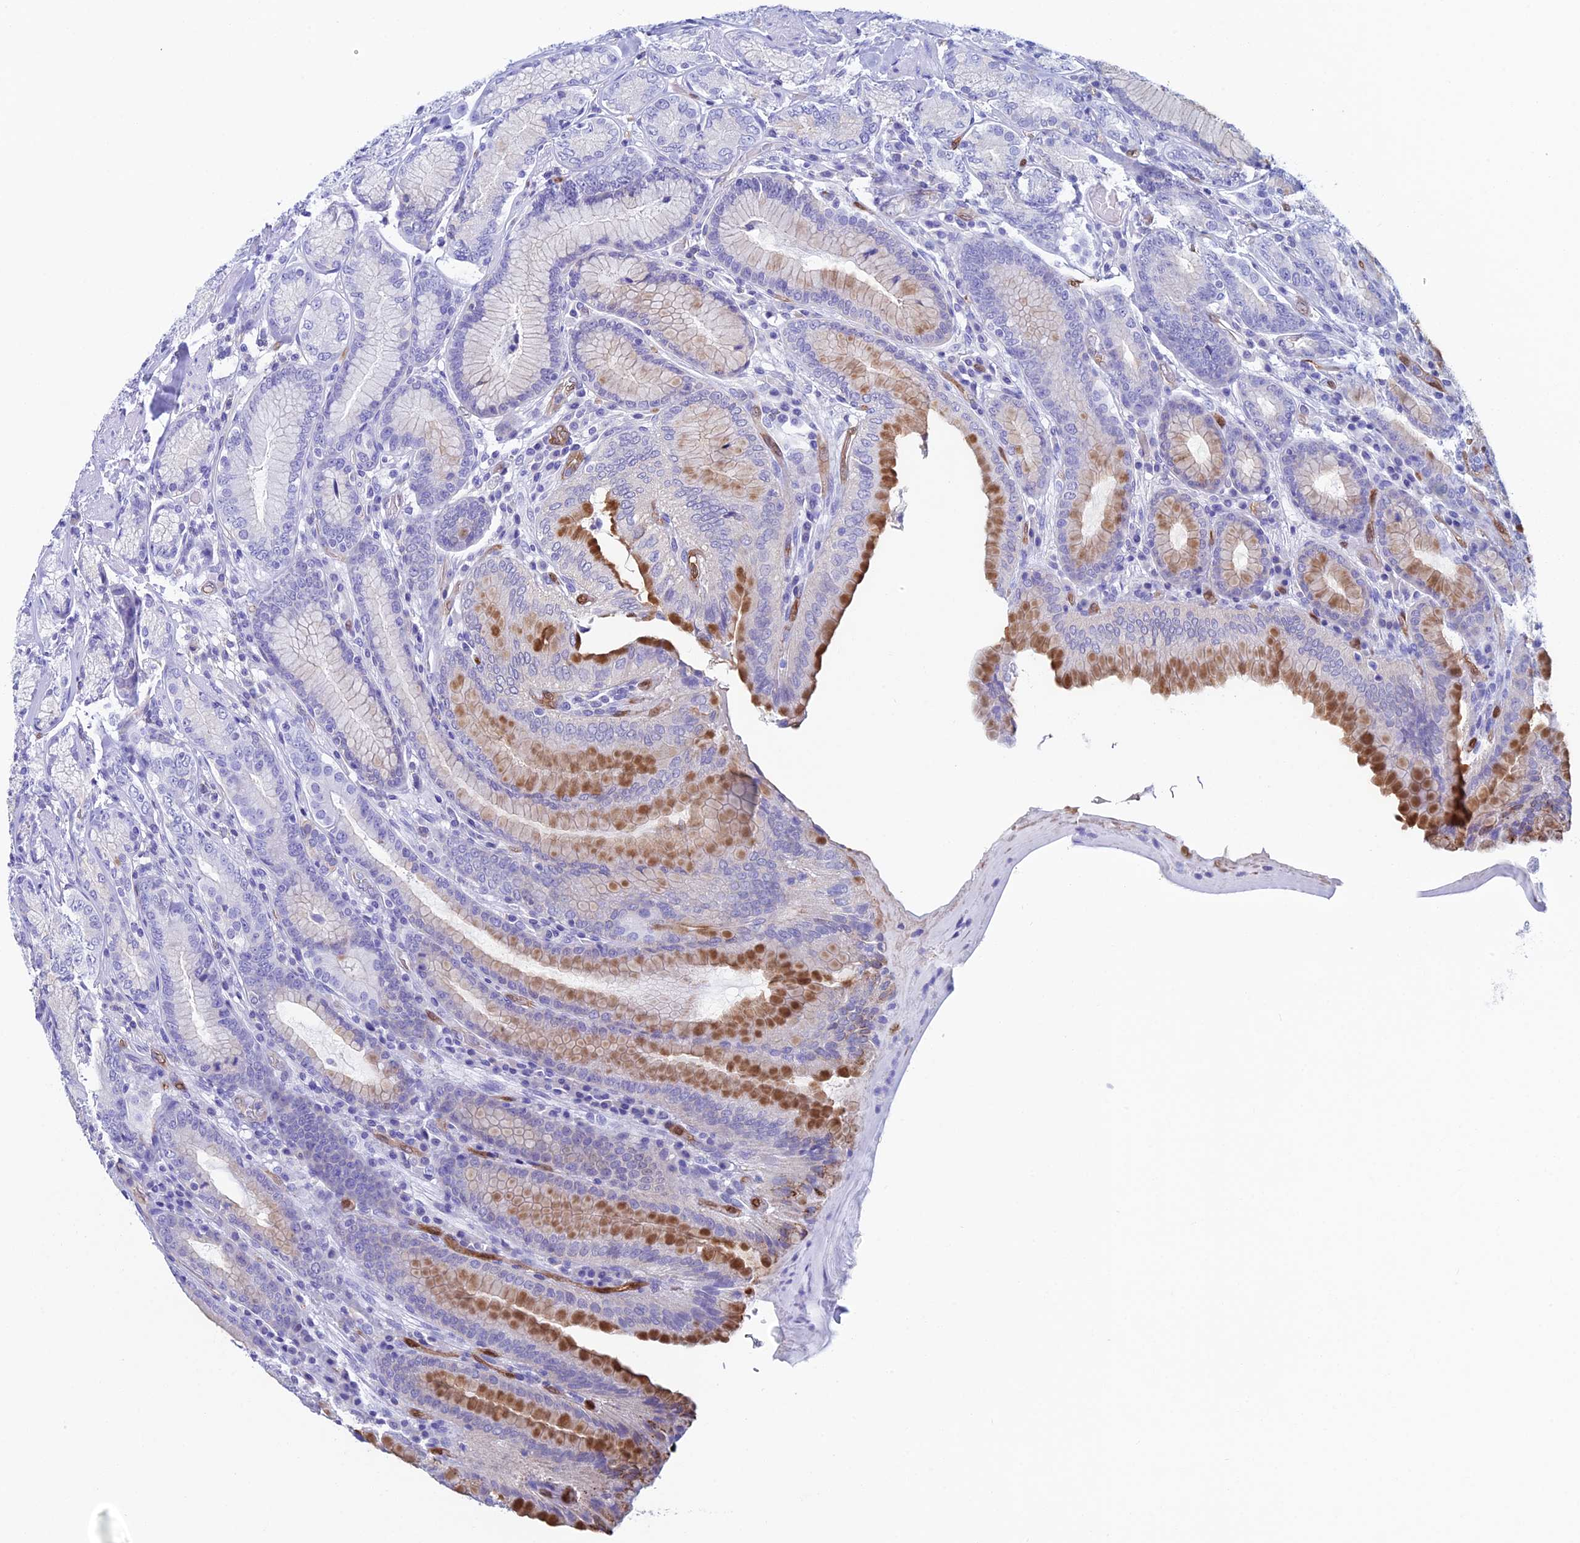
{"staining": {"intensity": "strong", "quantity": "<25%", "location": "cytoplasmic/membranous"}, "tissue": "stomach", "cell_type": "Glandular cells", "image_type": "normal", "snomed": [{"axis": "morphology", "description": "Normal tissue, NOS"}, {"axis": "topography", "description": "Stomach, upper"}, {"axis": "topography", "description": "Stomach, lower"}], "caption": "A high-resolution micrograph shows immunohistochemistry staining of normal stomach, which displays strong cytoplasmic/membranous positivity in about <25% of glandular cells.", "gene": "KCNK17", "patient": {"sex": "female", "age": 76}}